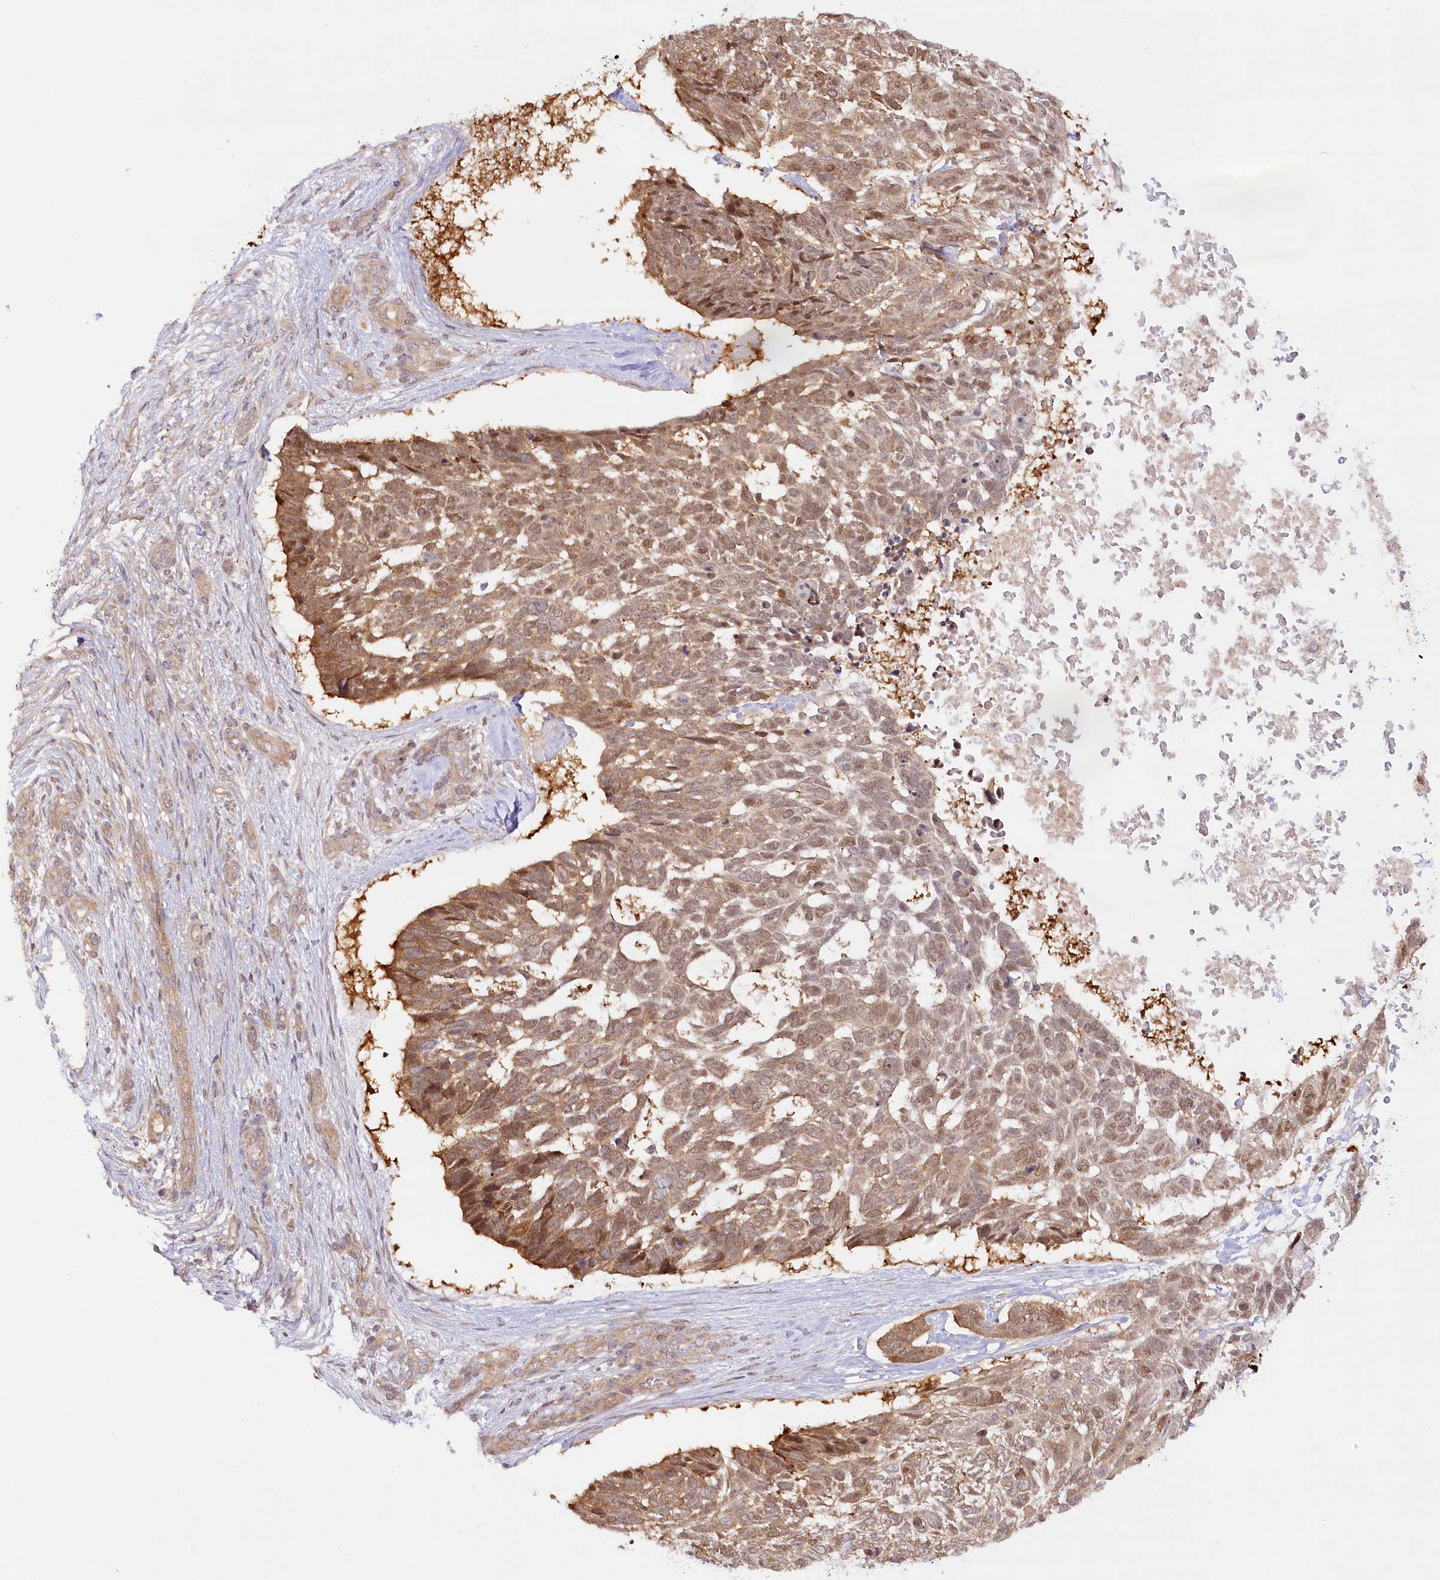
{"staining": {"intensity": "moderate", "quantity": ">75%", "location": "cytoplasmic/membranous"}, "tissue": "skin cancer", "cell_type": "Tumor cells", "image_type": "cancer", "snomed": [{"axis": "morphology", "description": "Basal cell carcinoma"}, {"axis": "topography", "description": "Skin"}], "caption": "Protein positivity by IHC exhibits moderate cytoplasmic/membranous expression in approximately >75% of tumor cells in basal cell carcinoma (skin). (DAB IHC with brightfield microscopy, high magnification).", "gene": "INPP4B", "patient": {"sex": "male", "age": 88}}